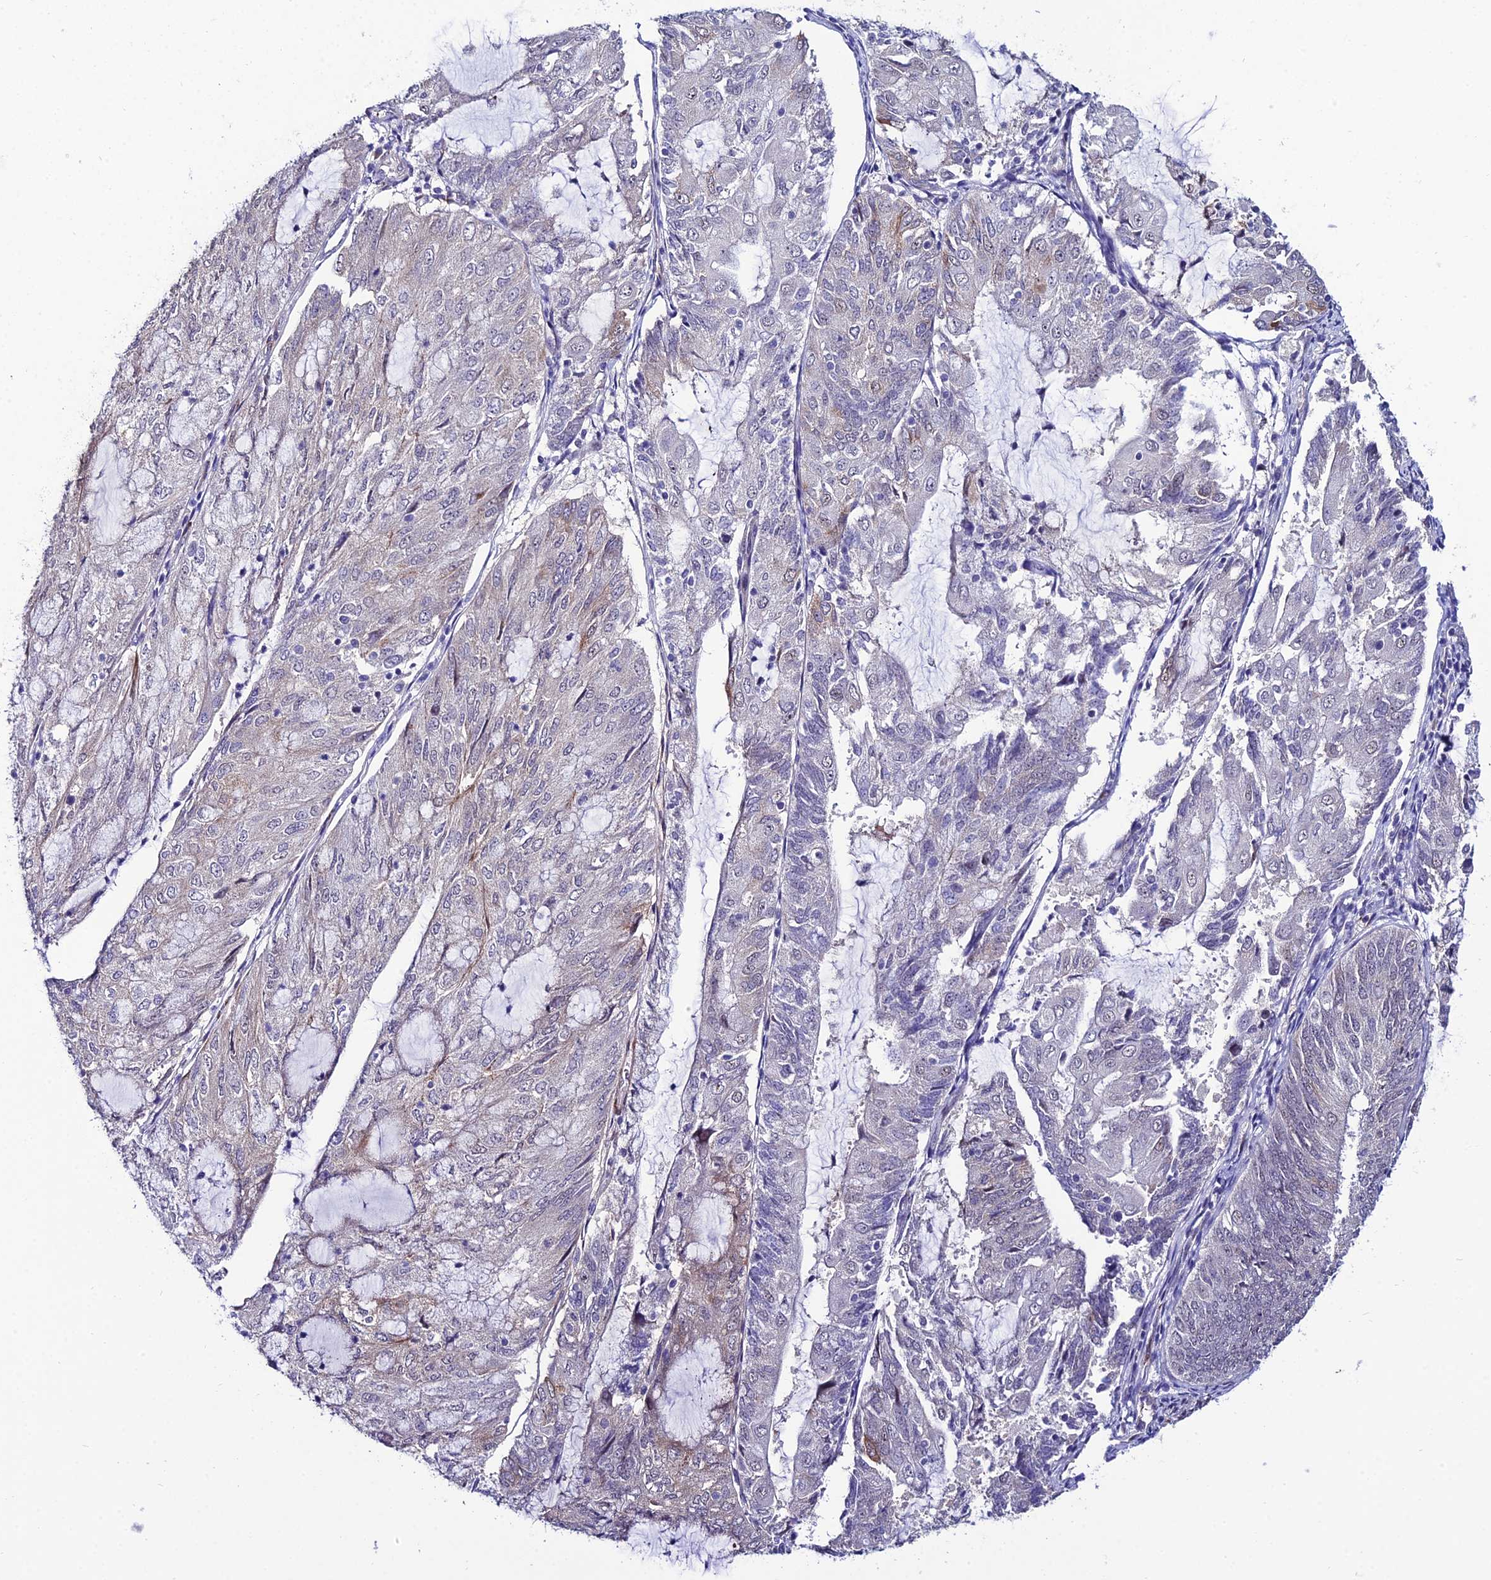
{"staining": {"intensity": "weak", "quantity": "<25%", "location": "cytoplasmic/membranous"}, "tissue": "endometrial cancer", "cell_type": "Tumor cells", "image_type": "cancer", "snomed": [{"axis": "morphology", "description": "Adenocarcinoma, NOS"}, {"axis": "topography", "description": "Endometrium"}], "caption": "There is no significant staining in tumor cells of endometrial adenocarcinoma.", "gene": "SYT15", "patient": {"sex": "female", "age": 81}}